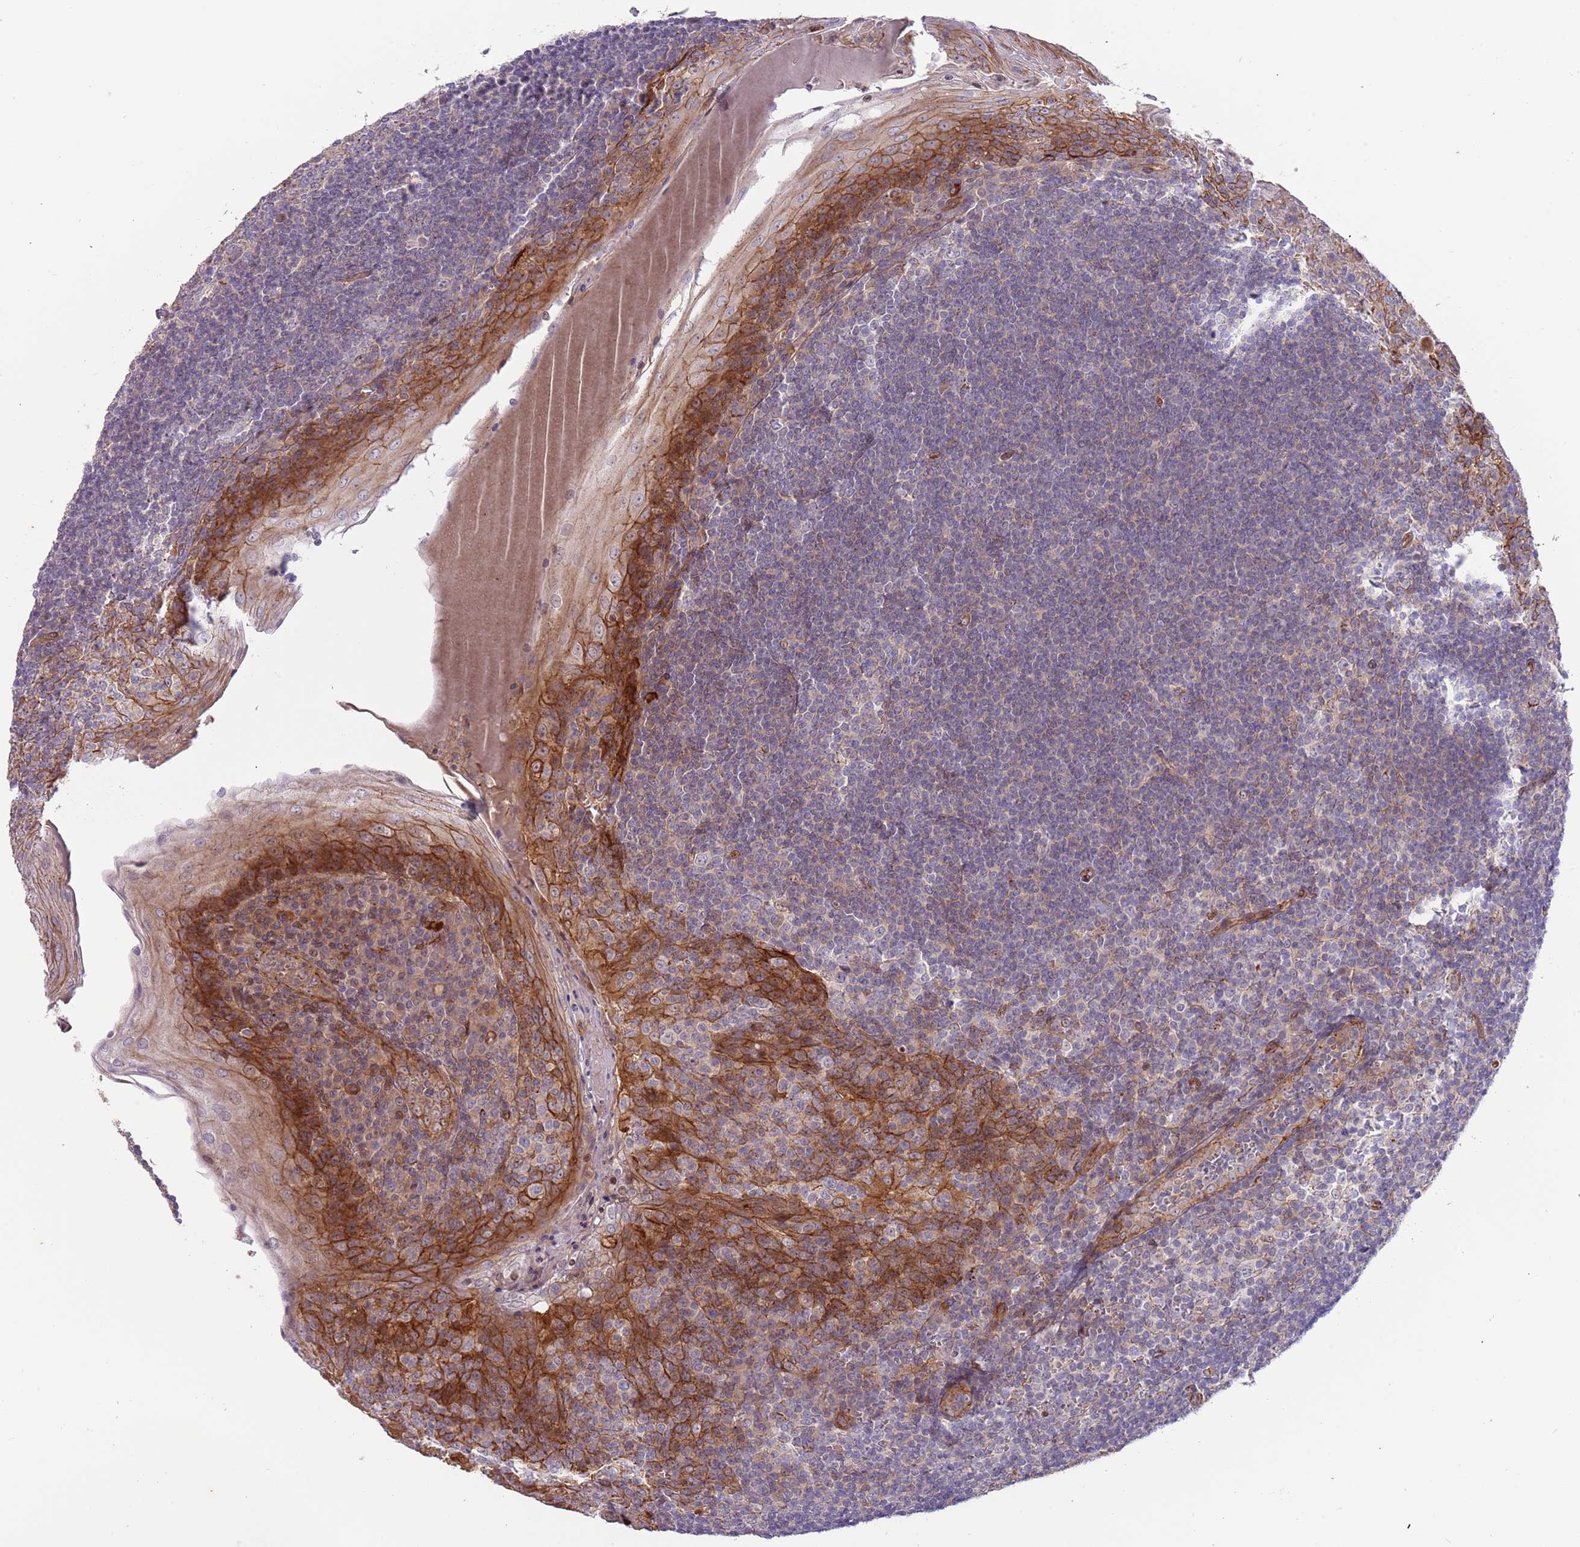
{"staining": {"intensity": "negative", "quantity": "none", "location": "none"}, "tissue": "tonsil", "cell_type": "Germinal center cells", "image_type": "normal", "snomed": [{"axis": "morphology", "description": "Normal tissue, NOS"}, {"axis": "topography", "description": "Tonsil"}], "caption": "This photomicrograph is of benign tonsil stained with immunohistochemistry (IHC) to label a protein in brown with the nuclei are counter-stained blue. There is no staining in germinal center cells. (Stains: DAB IHC with hematoxylin counter stain, Microscopy: brightfield microscopy at high magnification).", "gene": "ITGB6", "patient": {"sex": "male", "age": 27}}